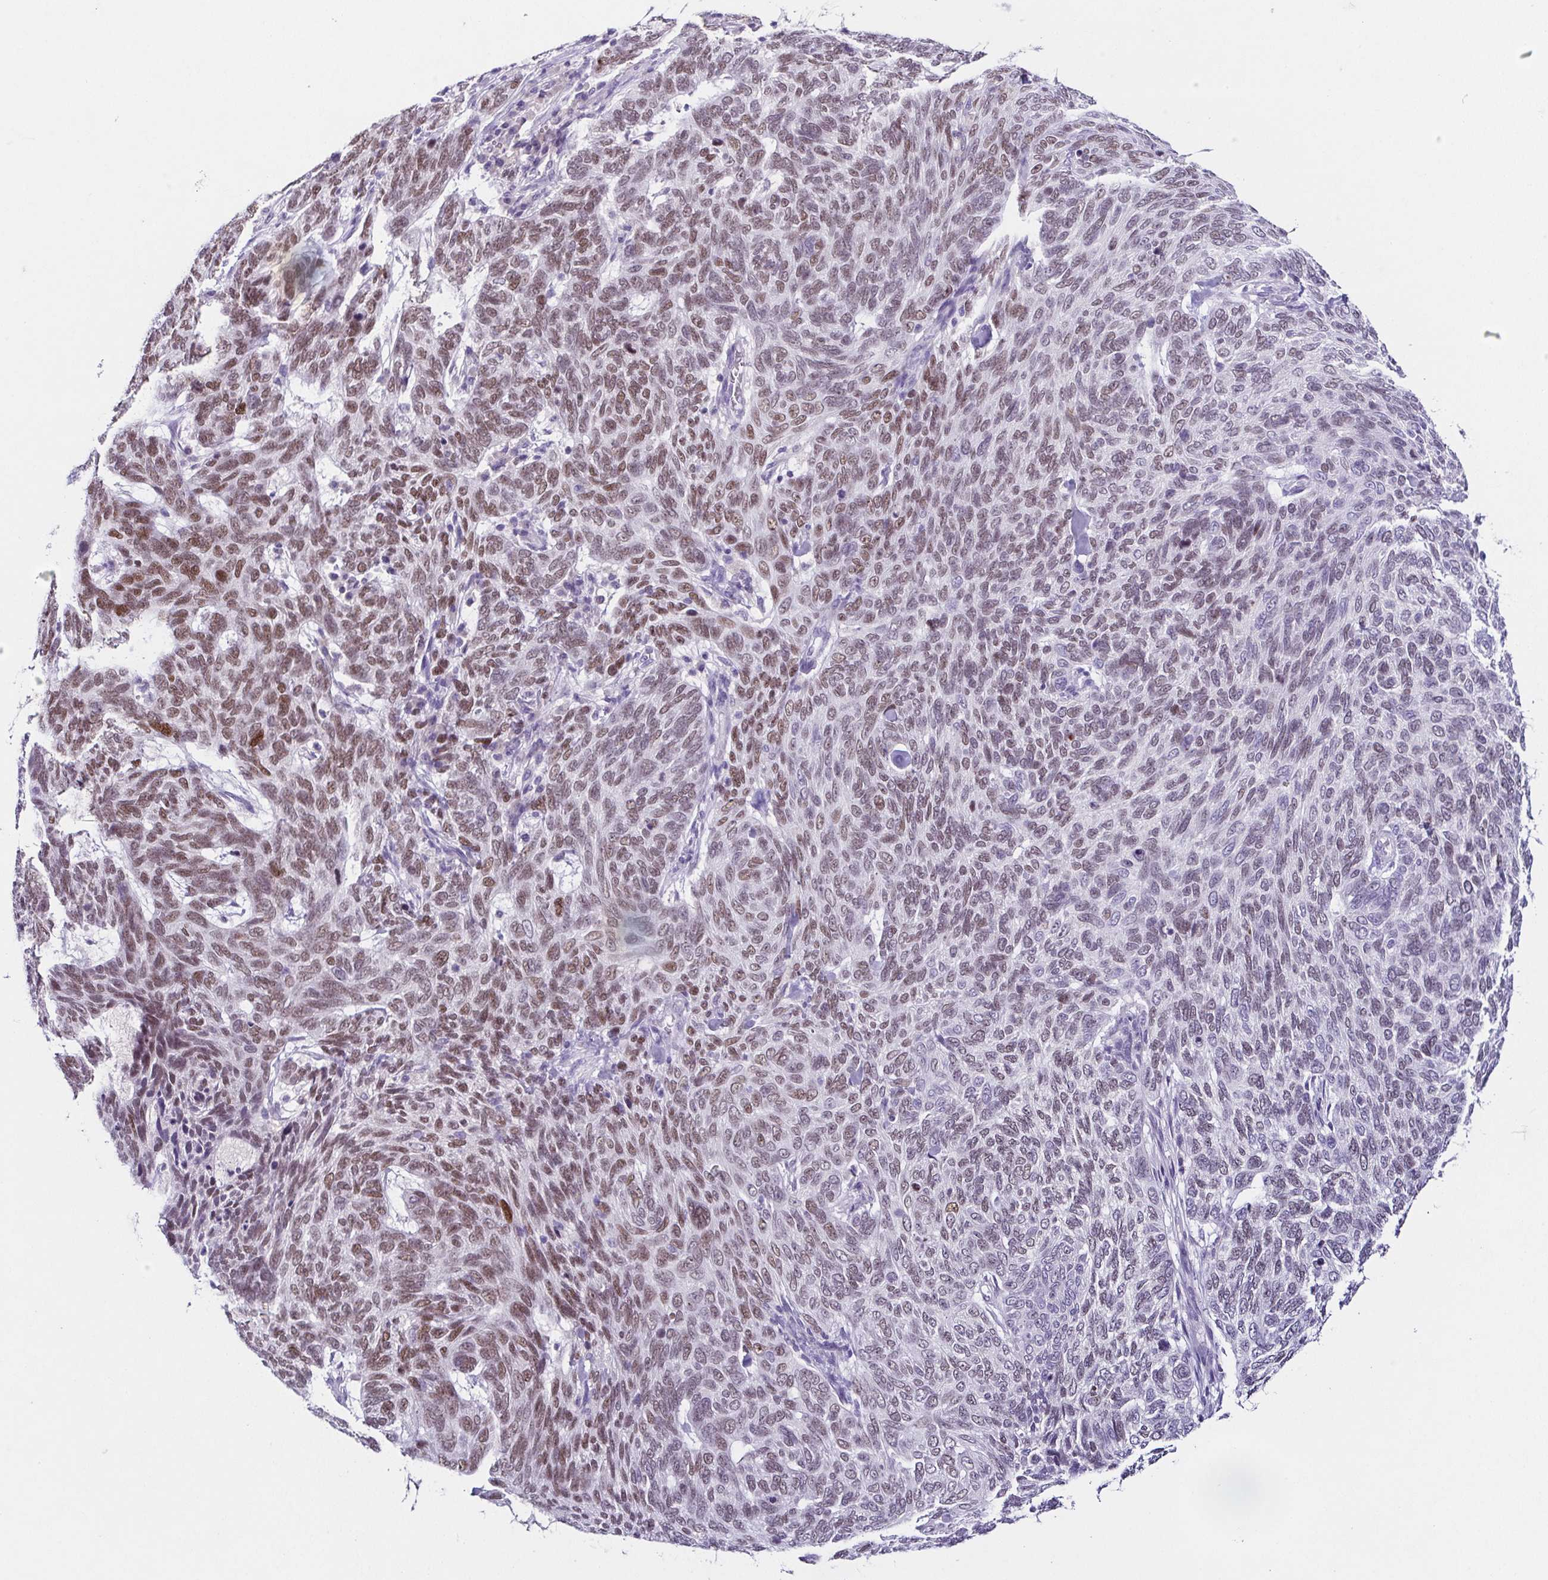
{"staining": {"intensity": "moderate", "quantity": "25%-75%", "location": "nuclear"}, "tissue": "skin cancer", "cell_type": "Tumor cells", "image_type": "cancer", "snomed": [{"axis": "morphology", "description": "Basal cell carcinoma"}, {"axis": "topography", "description": "Skin"}], "caption": "Immunohistochemistry (IHC) (DAB) staining of human skin cancer demonstrates moderate nuclear protein staining in about 25%-75% of tumor cells.", "gene": "TP73", "patient": {"sex": "female", "age": 65}}